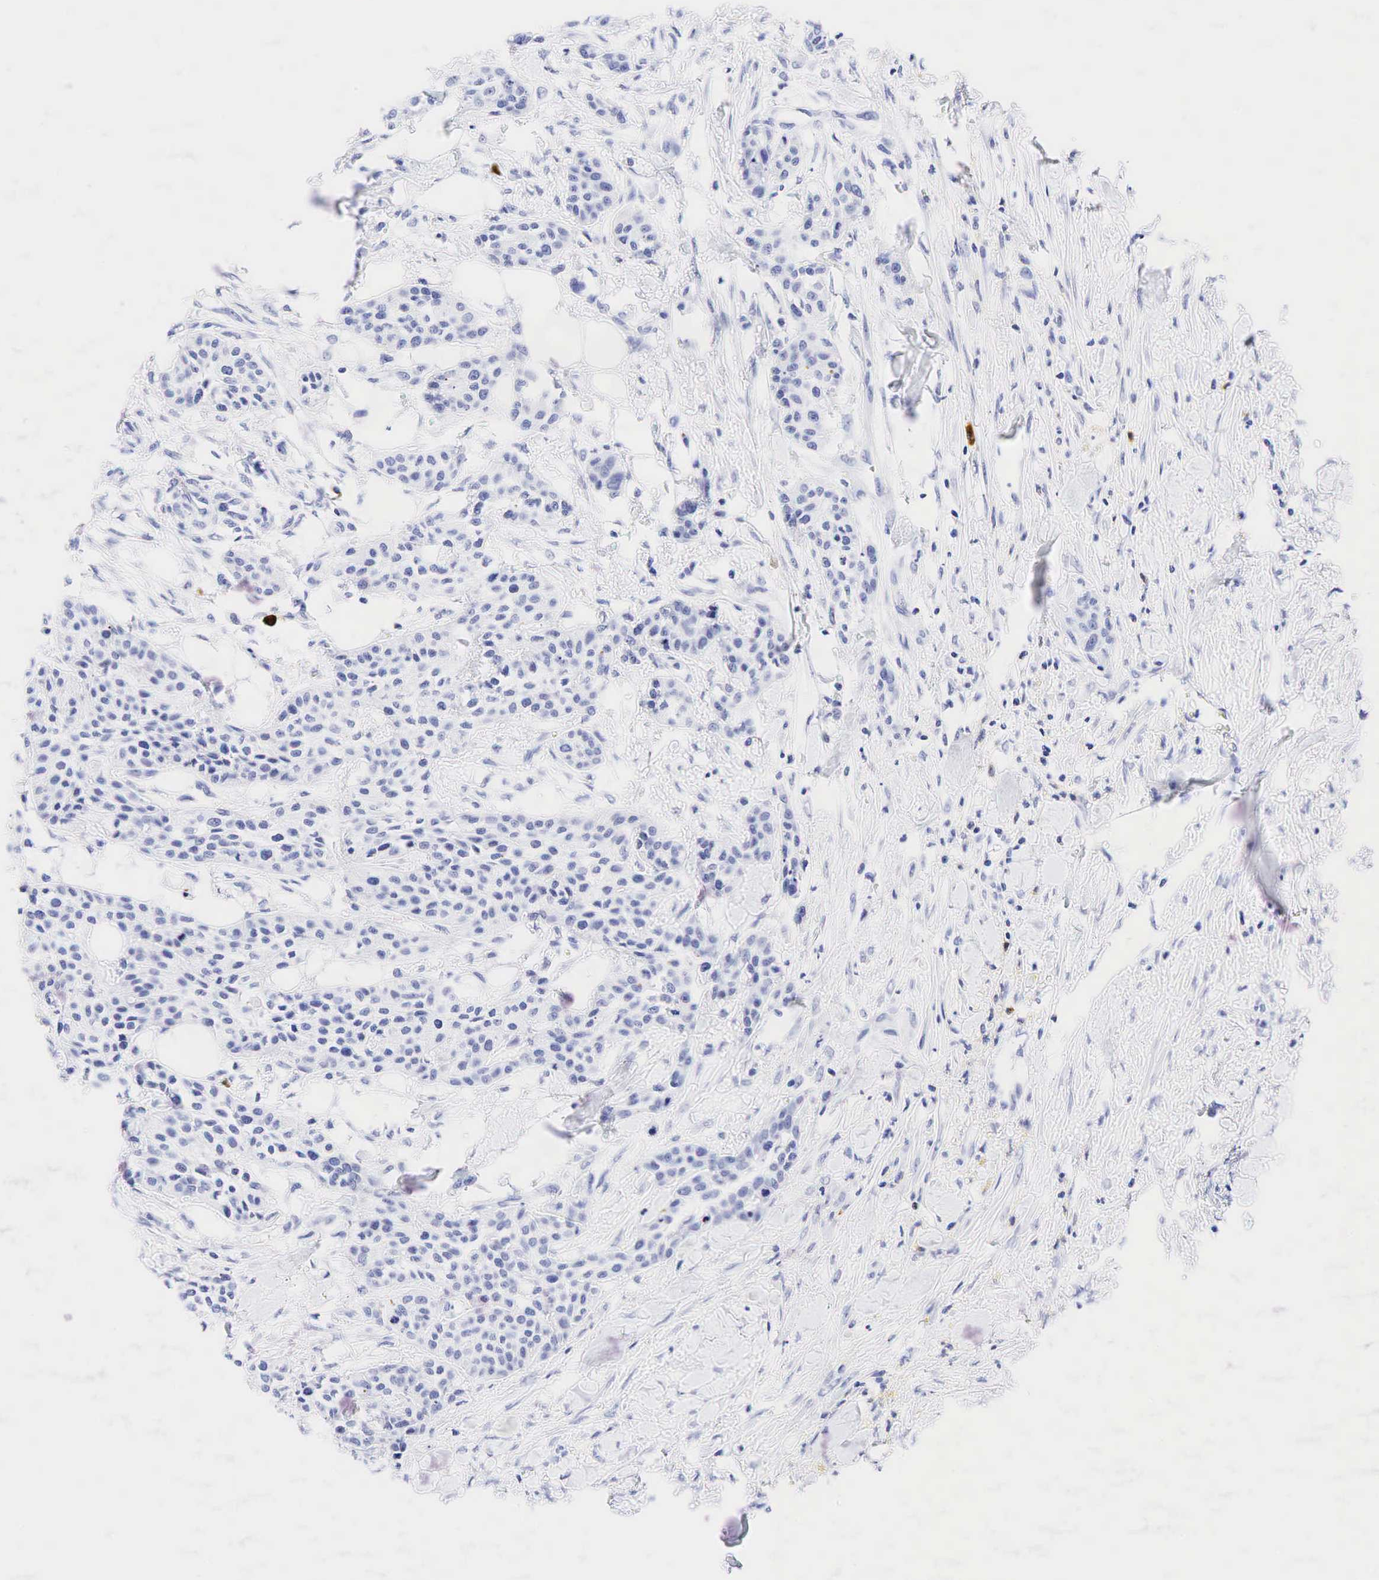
{"staining": {"intensity": "negative", "quantity": "none", "location": "none"}, "tissue": "urothelial cancer", "cell_type": "Tumor cells", "image_type": "cancer", "snomed": [{"axis": "morphology", "description": "Urothelial carcinoma, High grade"}, {"axis": "topography", "description": "Urinary bladder"}], "caption": "A photomicrograph of urothelial cancer stained for a protein exhibits no brown staining in tumor cells.", "gene": "CD79A", "patient": {"sex": "male", "age": 56}}